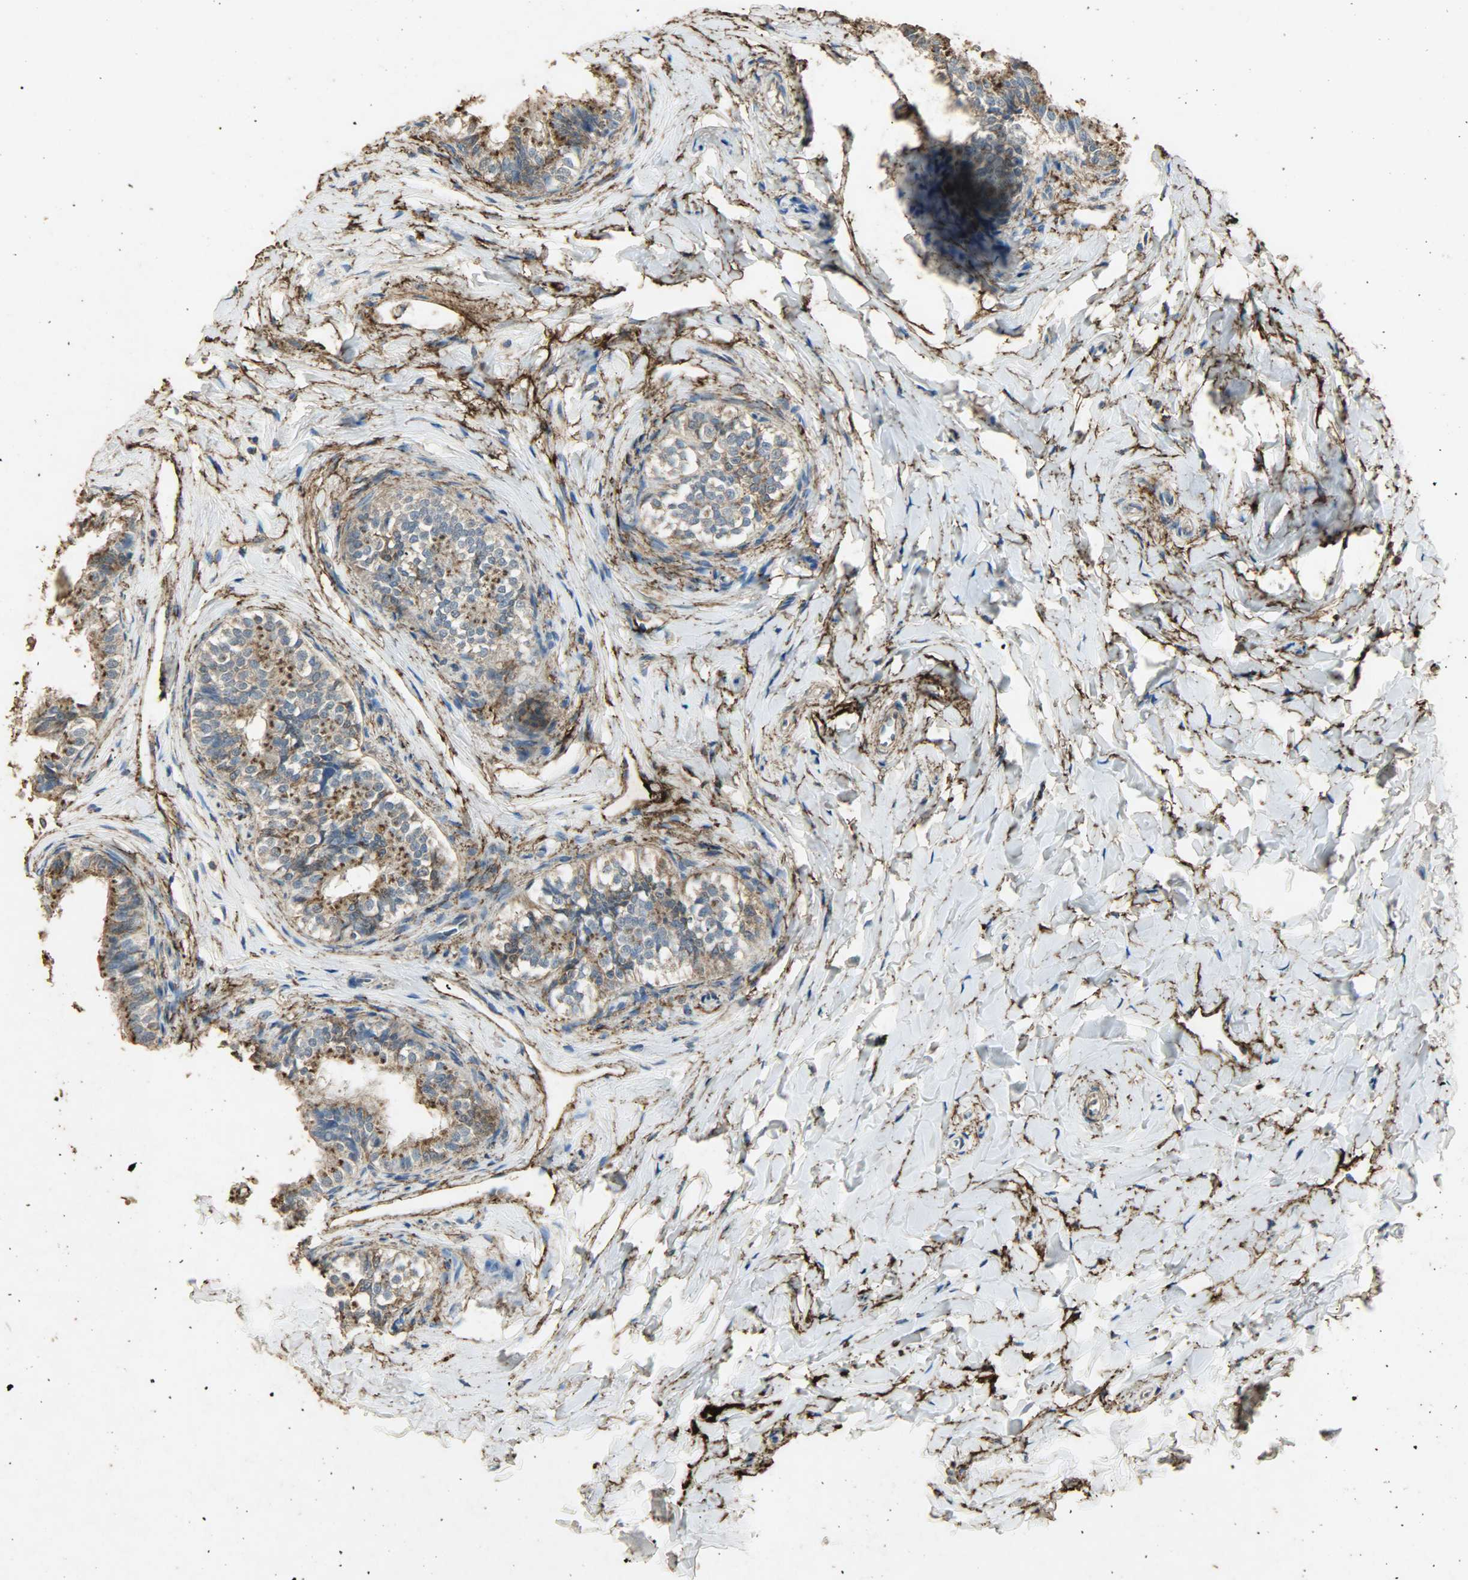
{"staining": {"intensity": "moderate", "quantity": "25%-75%", "location": "cytoplasmic/membranous"}, "tissue": "epididymis", "cell_type": "Glandular cells", "image_type": "normal", "snomed": [{"axis": "morphology", "description": "Normal tissue, NOS"}, {"axis": "topography", "description": "Soft tissue"}, {"axis": "topography", "description": "Epididymis"}], "caption": "An immunohistochemistry (IHC) histopathology image of unremarkable tissue is shown. Protein staining in brown labels moderate cytoplasmic/membranous positivity in epididymis within glandular cells. Immunohistochemistry (ihc) stains the protein of interest in brown and the nuclei are stained blue.", "gene": "ASB9", "patient": {"sex": "male", "age": 26}}